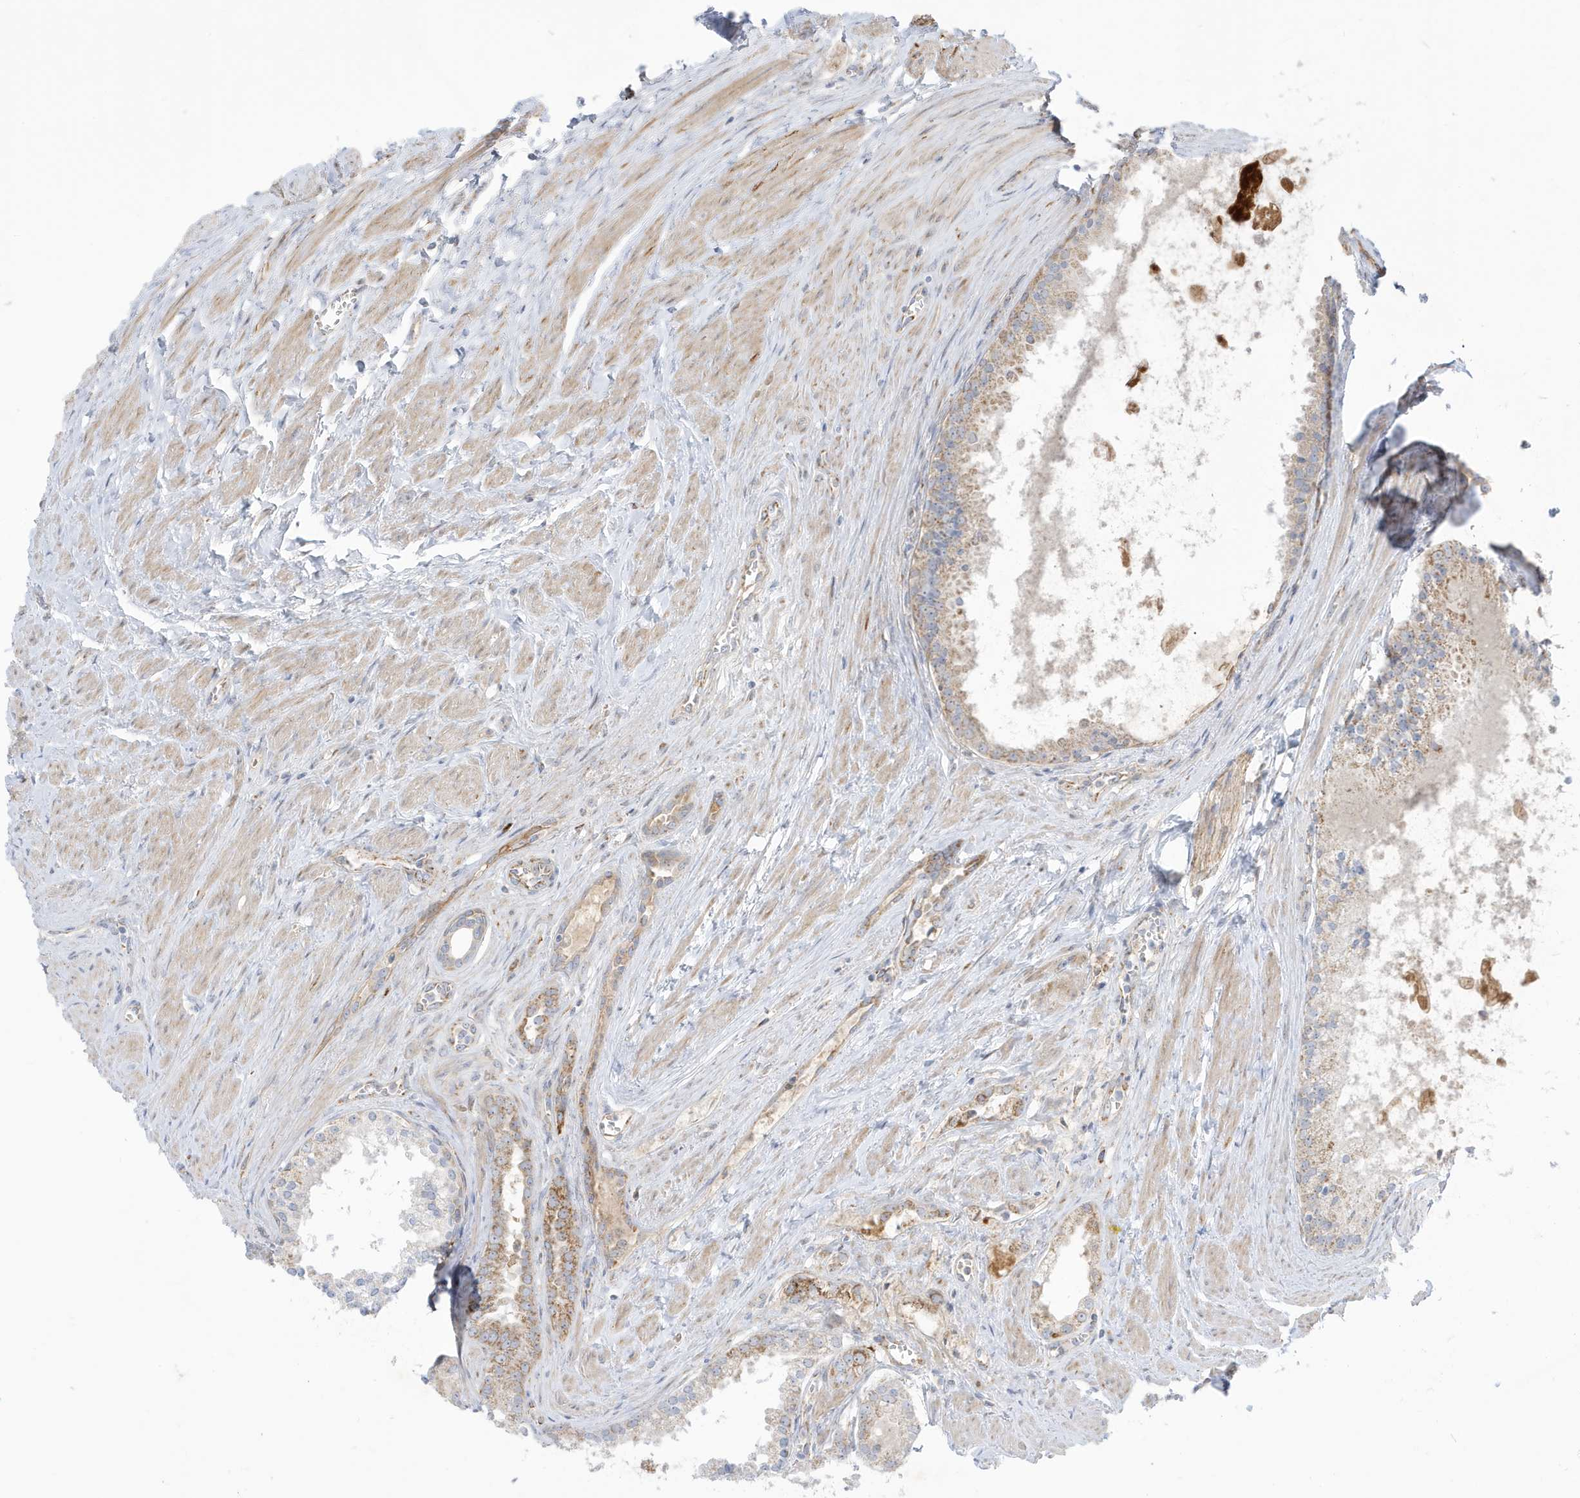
{"staining": {"intensity": "moderate", "quantity": "<25%", "location": "cytoplasmic/membranous"}, "tissue": "prostate cancer", "cell_type": "Tumor cells", "image_type": "cancer", "snomed": [{"axis": "morphology", "description": "Adenocarcinoma, High grade"}, {"axis": "topography", "description": "Prostate"}], "caption": "Brown immunohistochemical staining in prostate adenocarcinoma (high-grade) shows moderate cytoplasmic/membranous staining in approximately <25% of tumor cells.", "gene": "IFT57", "patient": {"sex": "male", "age": 68}}